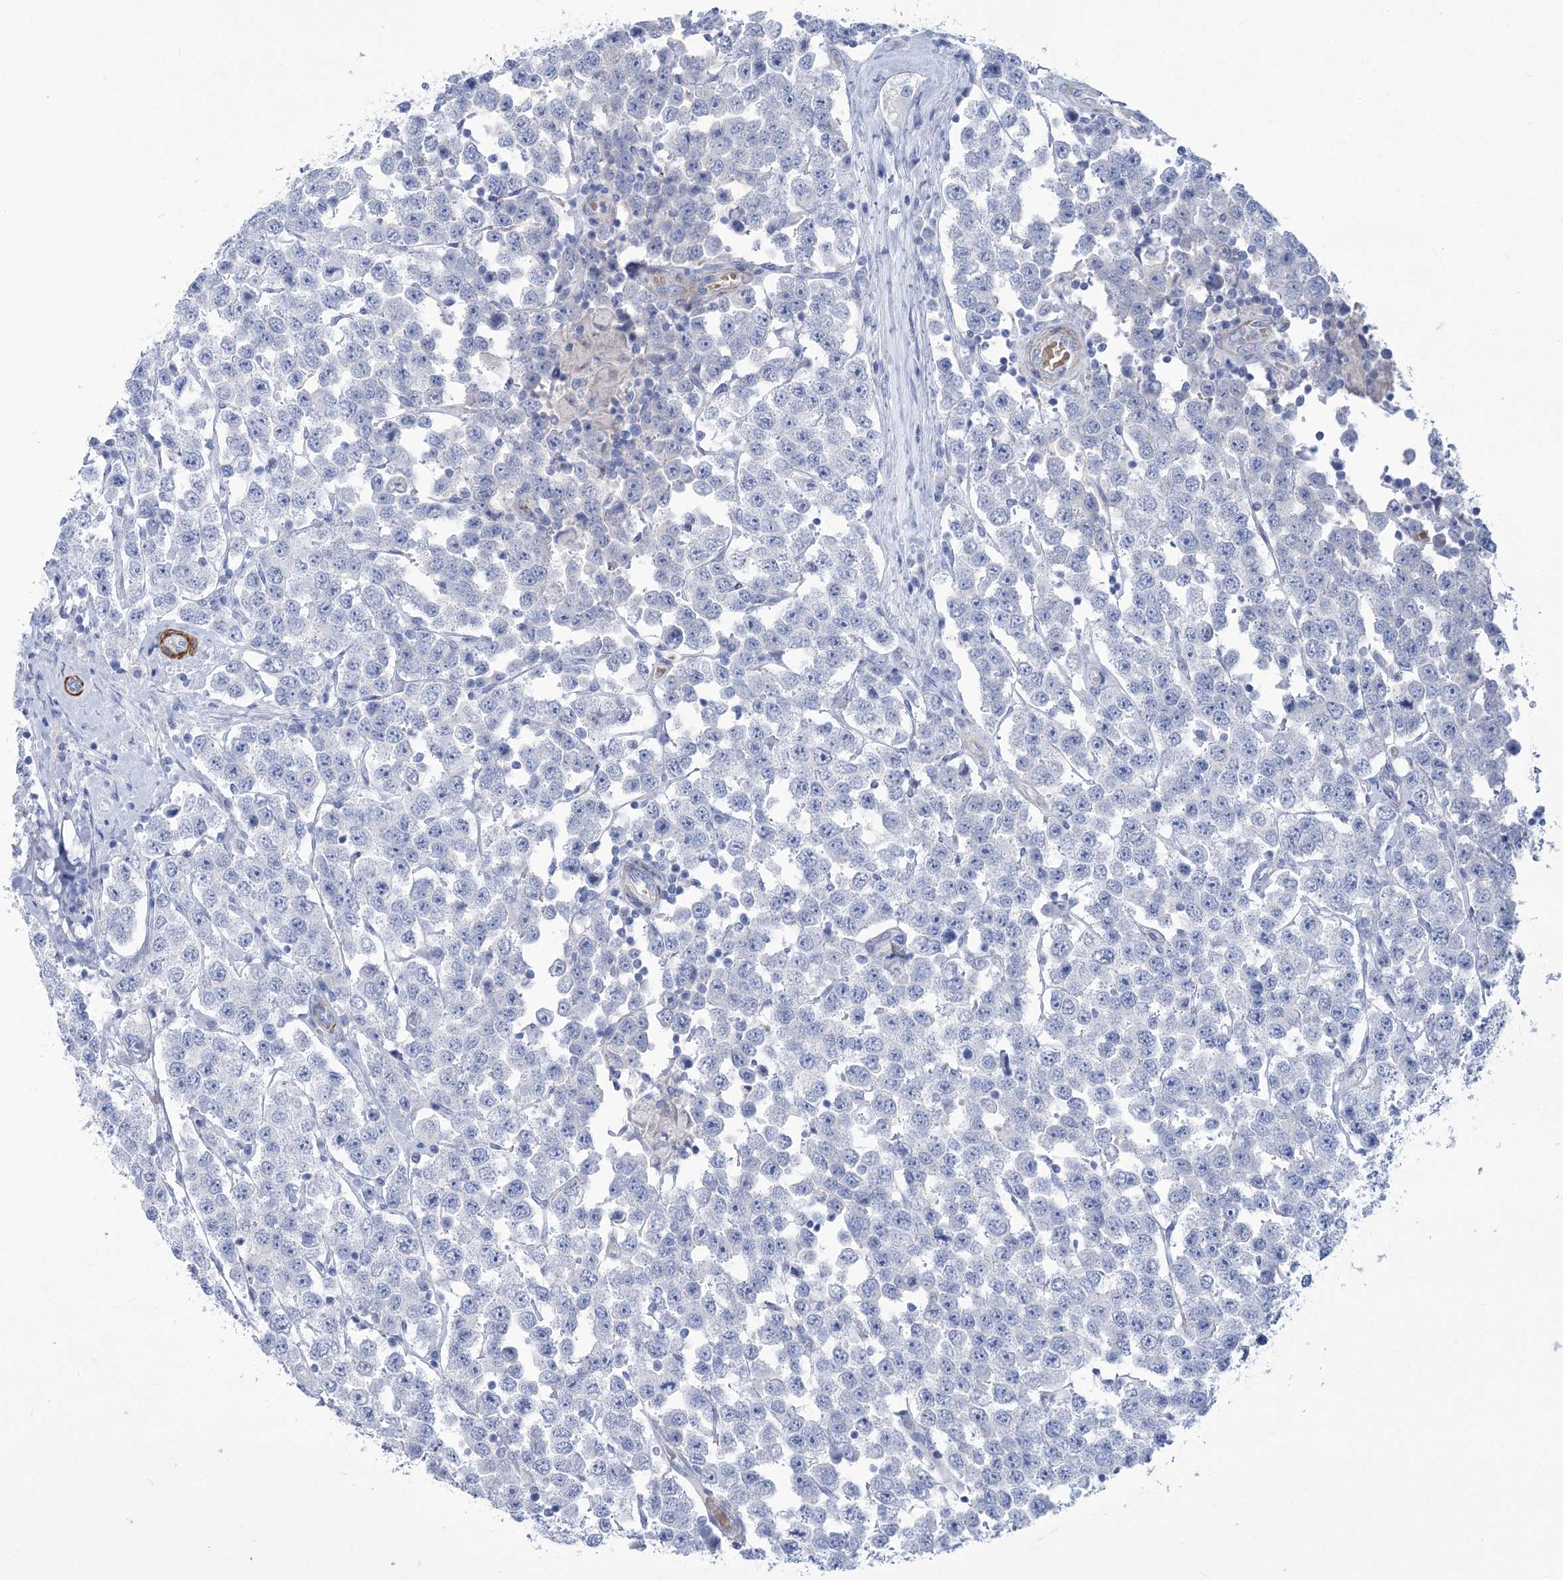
{"staining": {"intensity": "negative", "quantity": "none", "location": "none"}, "tissue": "testis cancer", "cell_type": "Tumor cells", "image_type": "cancer", "snomed": [{"axis": "morphology", "description": "Seminoma, NOS"}, {"axis": "topography", "description": "Testis"}], "caption": "This is an immunohistochemistry micrograph of human testis cancer (seminoma). There is no staining in tumor cells.", "gene": "WDR74", "patient": {"sex": "male", "age": 28}}